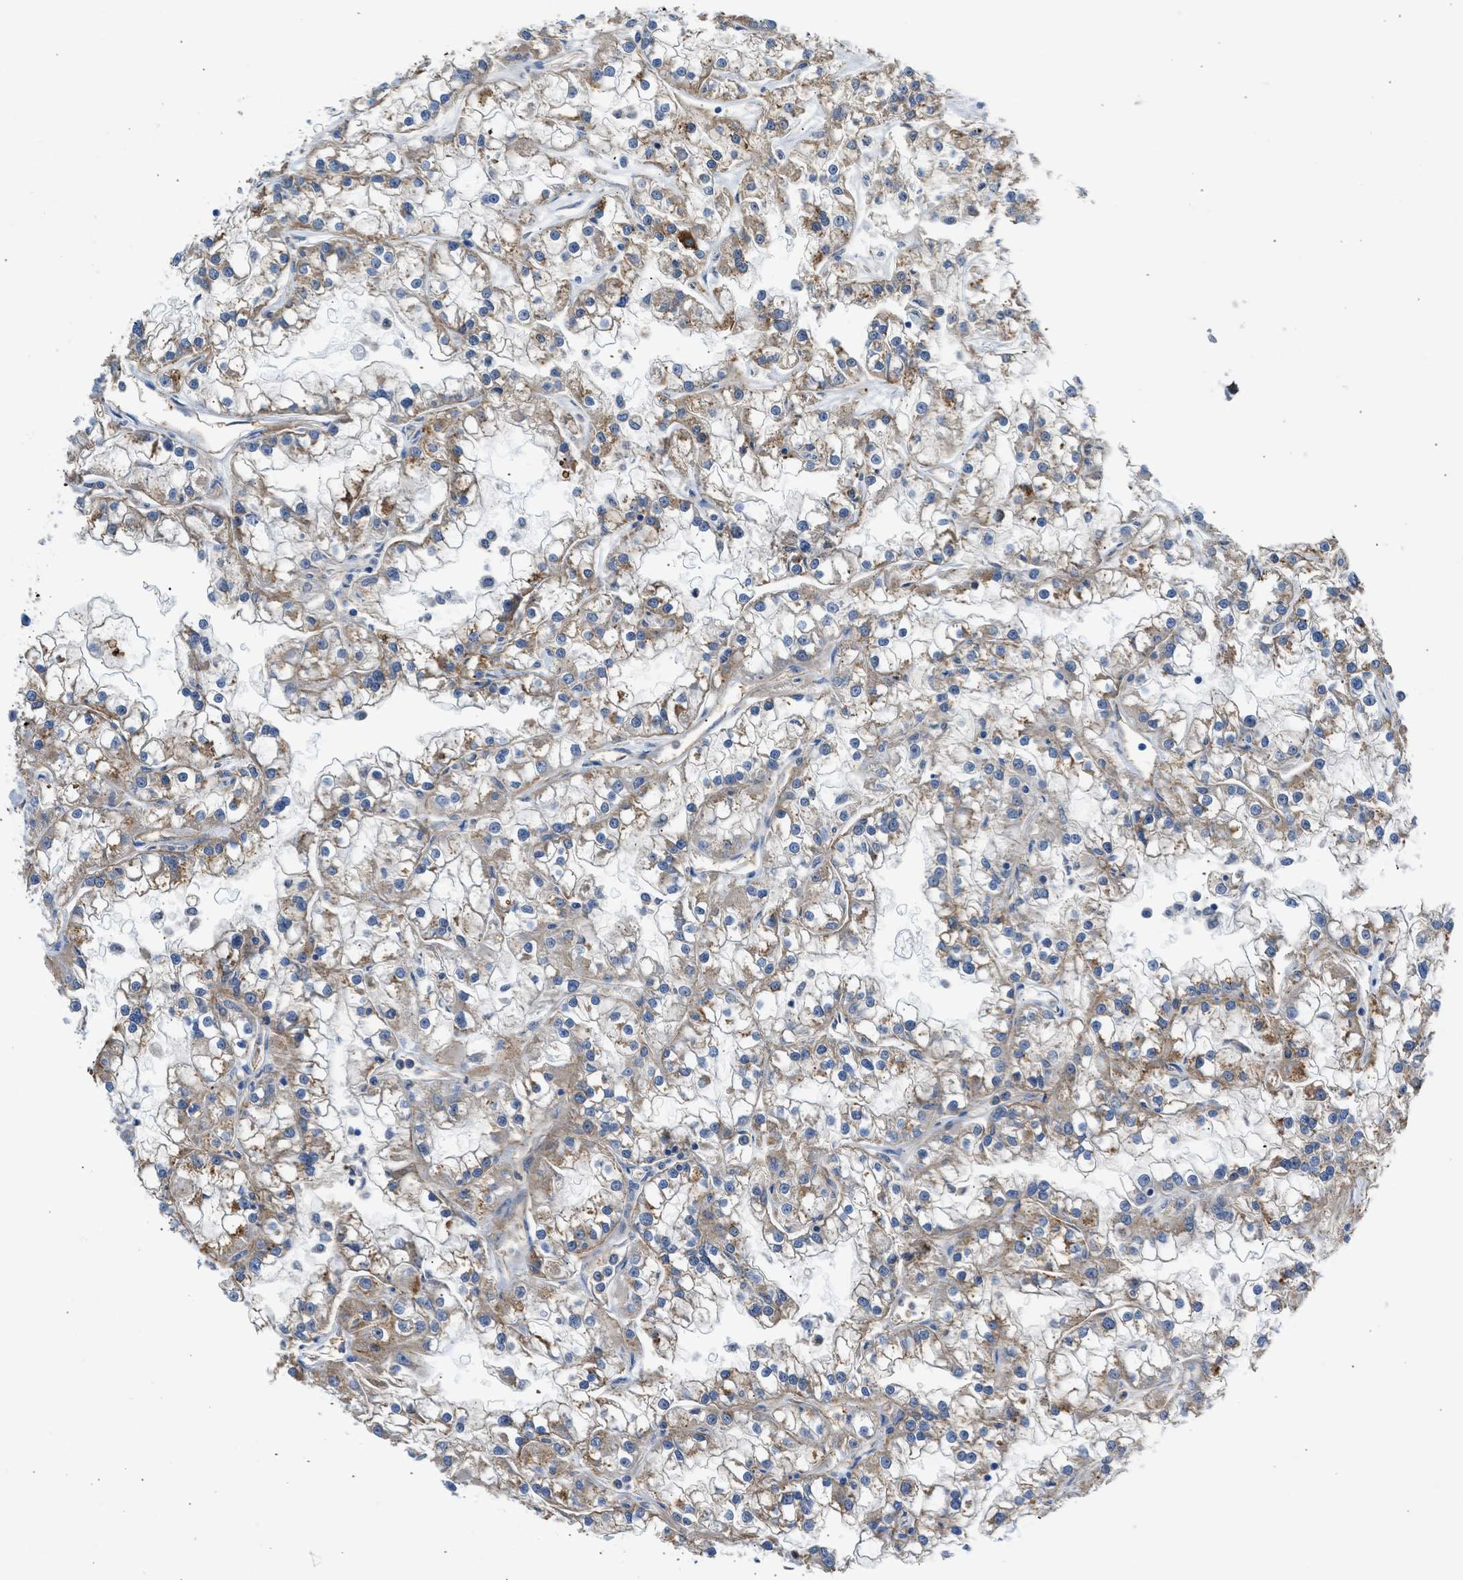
{"staining": {"intensity": "weak", "quantity": ">75%", "location": "cytoplasmic/membranous"}, "tissue": "renal cancer", "cell_type": "Tumor cells", "image_type": "cancer", "snomed": [{"axis": "morphology", "description": "Adenocarcinoma, NOS"}, {"axis": "topography", "description": "Kidney"}], "caption": "Renal adenocarcinoma stained for a protein displays weak cytoplasmic/membranous positivity in tumor cells.", "gene": "ULK4", "patient": {"sex": "female", "age": 52}}